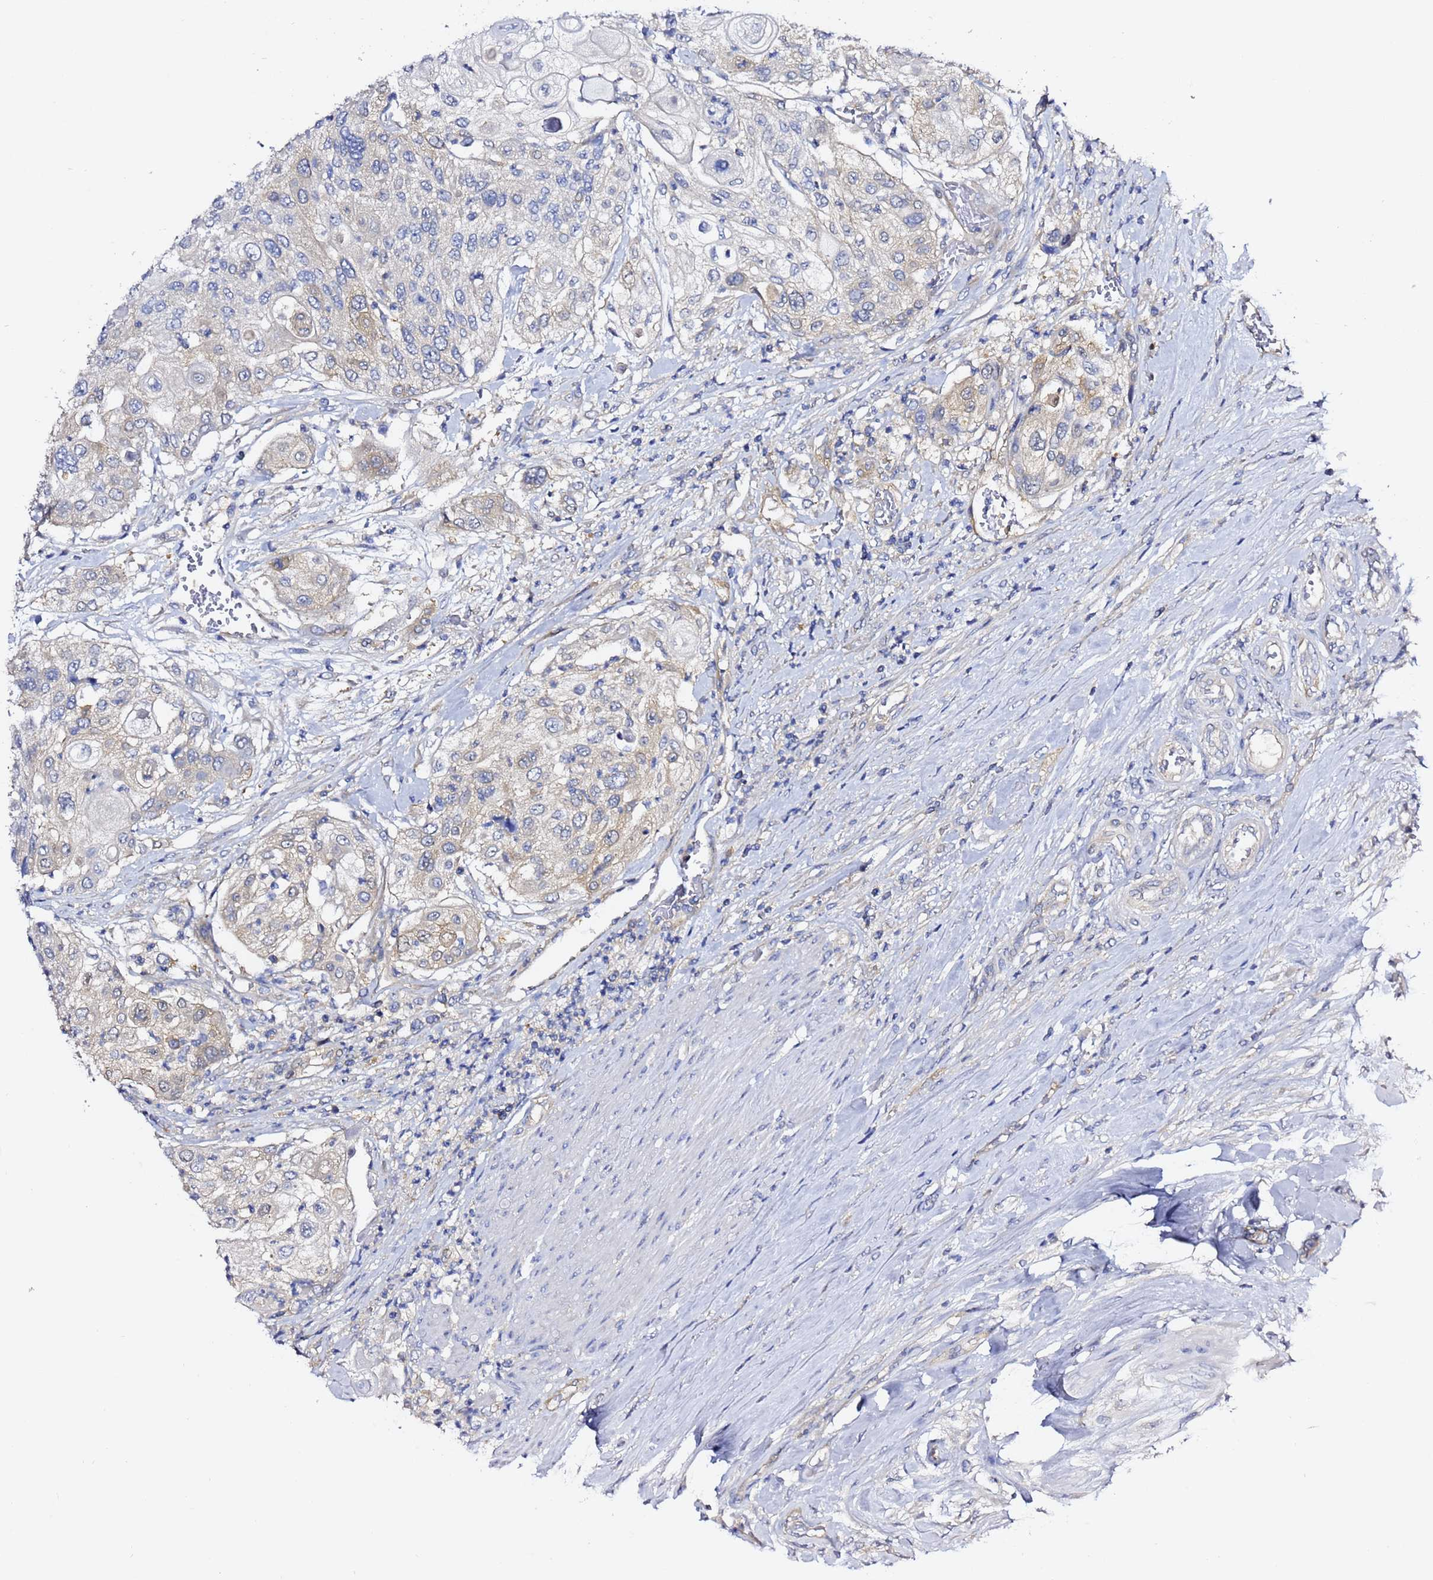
{"staining": {"intensity": "weak", "quantity": "<25%", "location": "cytoplasmic/membranous"}, "tissue": "urothelial cancer", "cell_type": "Tumor cells", "image_type": "cancer", "snomed": [{"axis": "morphology", "description": "Urothelial carcinoma, High grade"}, {"axis": "topography", "description": "Urinary bladder"}], "caption": "The micrograph demonstrates no staining of tumor cells in urothelial cancer.", "gene": "LENG1", "patient": {"sex": "female", "age": 79}}